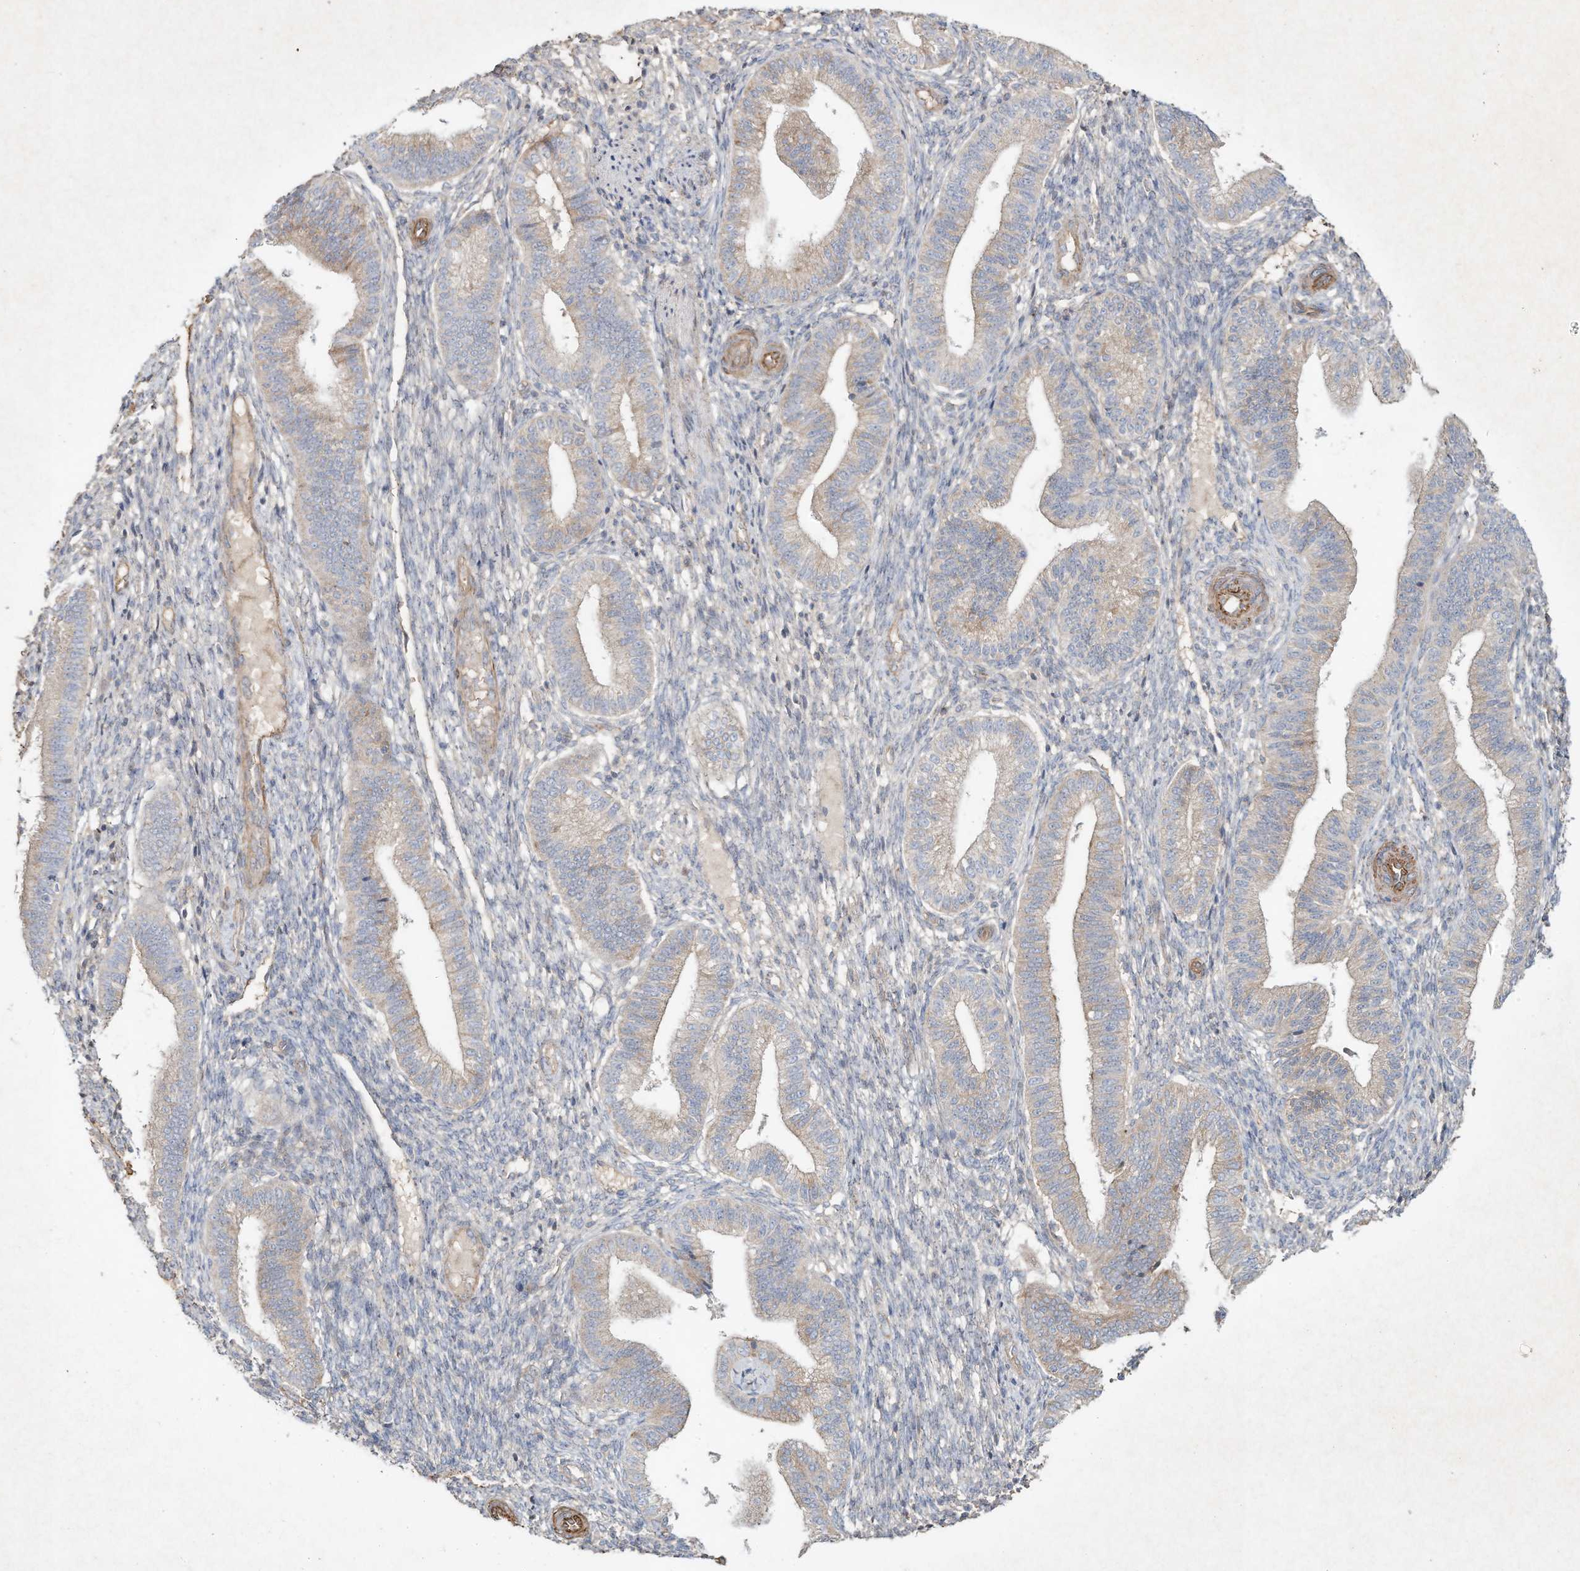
{"staining": {"intensity": "negative", "quantity": "none", "location": "none"}, "tissue": "endometrium", "cell_type": "Cells in endometrial stroma", "image_type": "normal", "snomed": [{"axis": "morphology", "description": "Normal tissue, NOS"}, {"axis": "topography", "description": "Endometrium"}], "caption": "This photomicrograph is of normal endometrium stained with IHC to label a protein in brown with the nuclei are counter-stained blue. There is no staining in cells in endometrial stroma.", "gene": "HTR5A", "patient": {"sex": "female", "age": 39}}